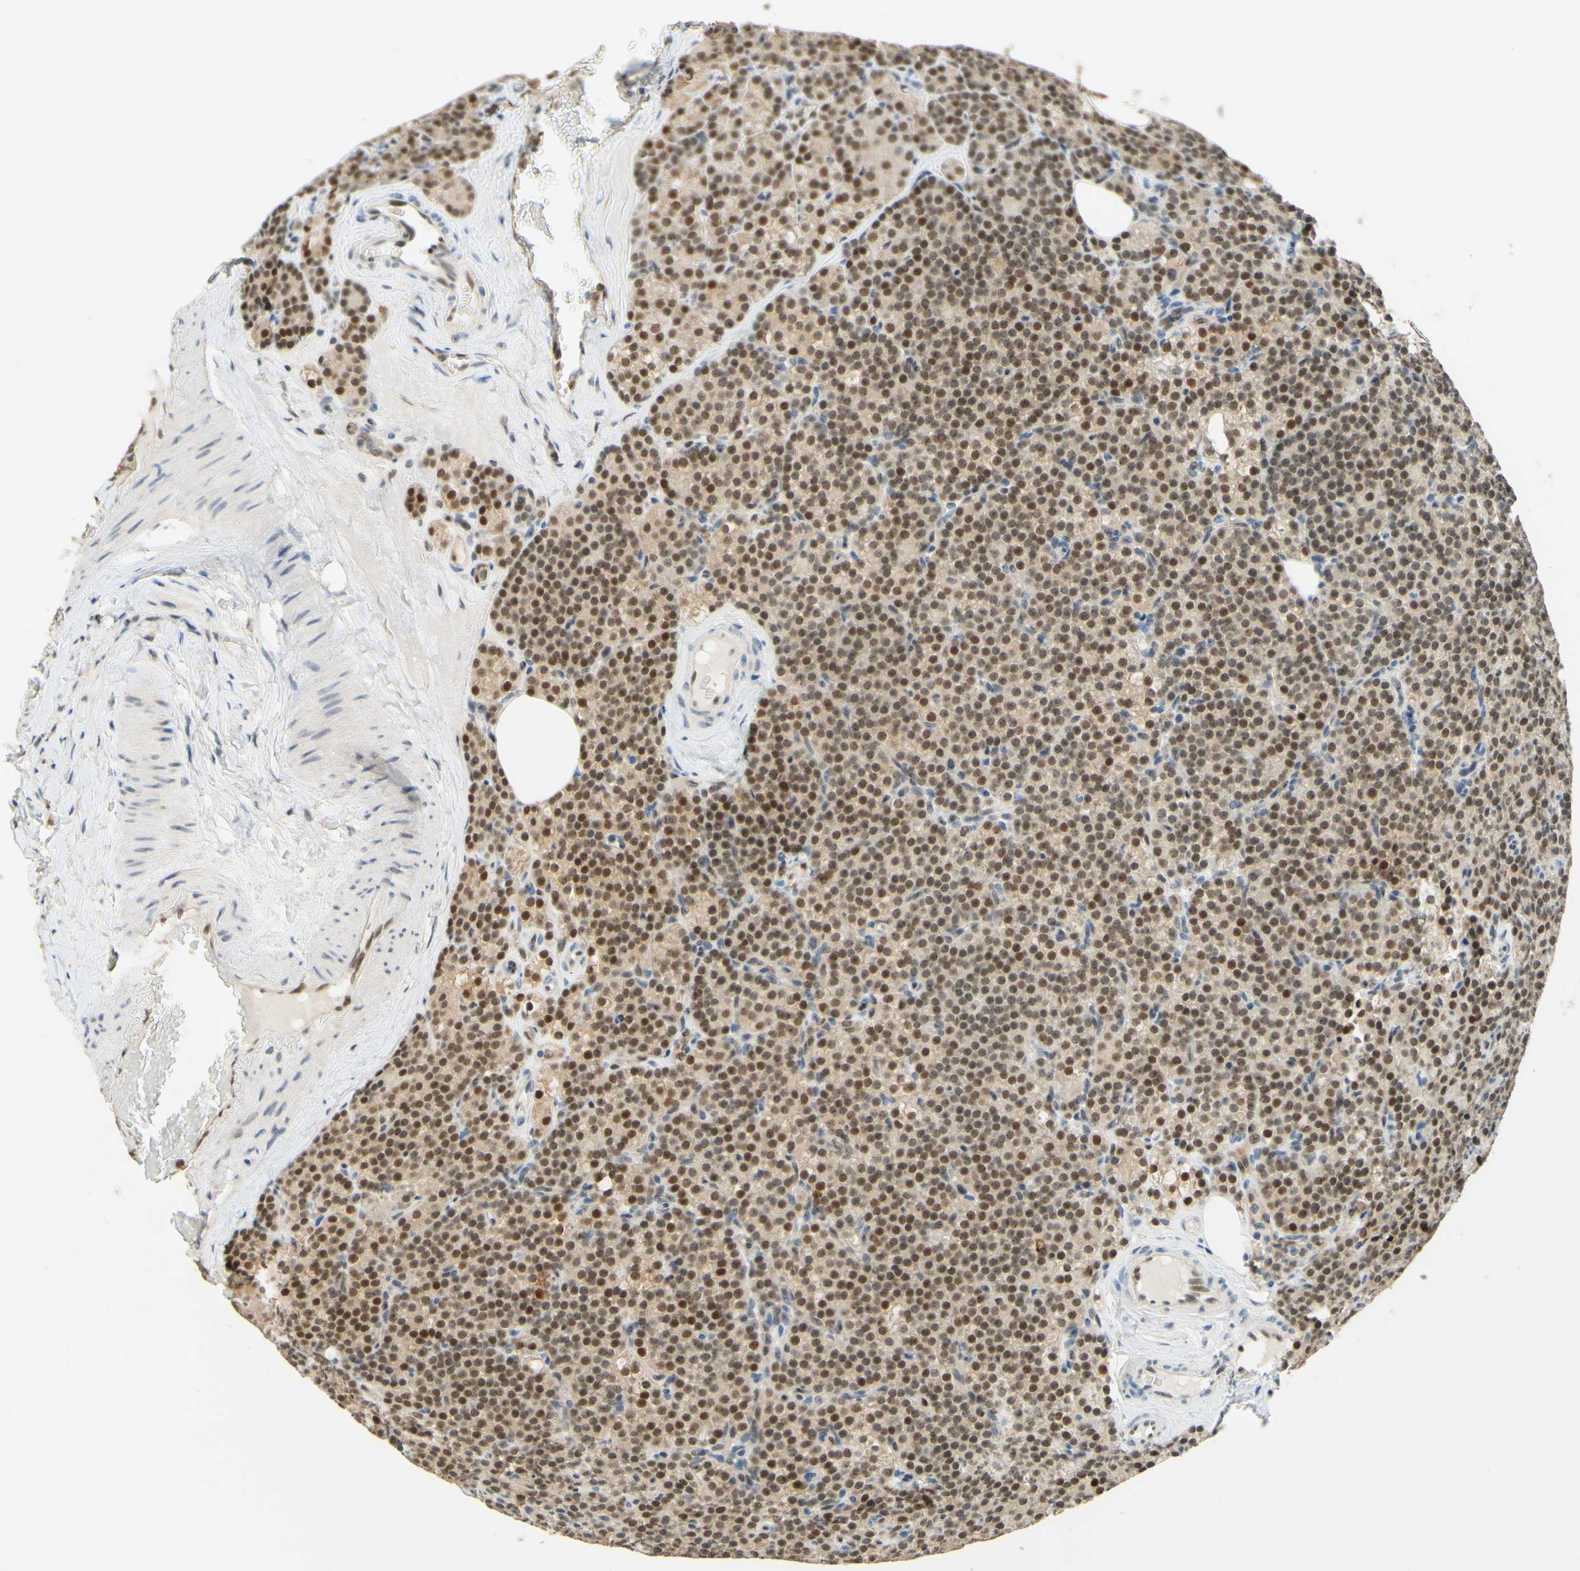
{"staining": {"intensity": "moderate", "quantity": ">75%", "location": "nuclear"}, "tissue": "parathyroid gland", "cell_type": "Glandular cells", "image_type": "normal", "snomed": [{"axis": "morphology", "description": "Normal tissue, NOS"}, {"axis": "topography", "description": "Parathyroid gland"}], "caption": "Unremarkable parathyroid gland was stained to show a protein in brown. There is medium levels of moderate nuclear expression in about >75% of glandular cells. (DAB (3,3'-diaminobenzidine) IHC with brightfield microscopy, high magnification).", "gene": "POLB", "patient": {"sex": "female", "age": 57}}